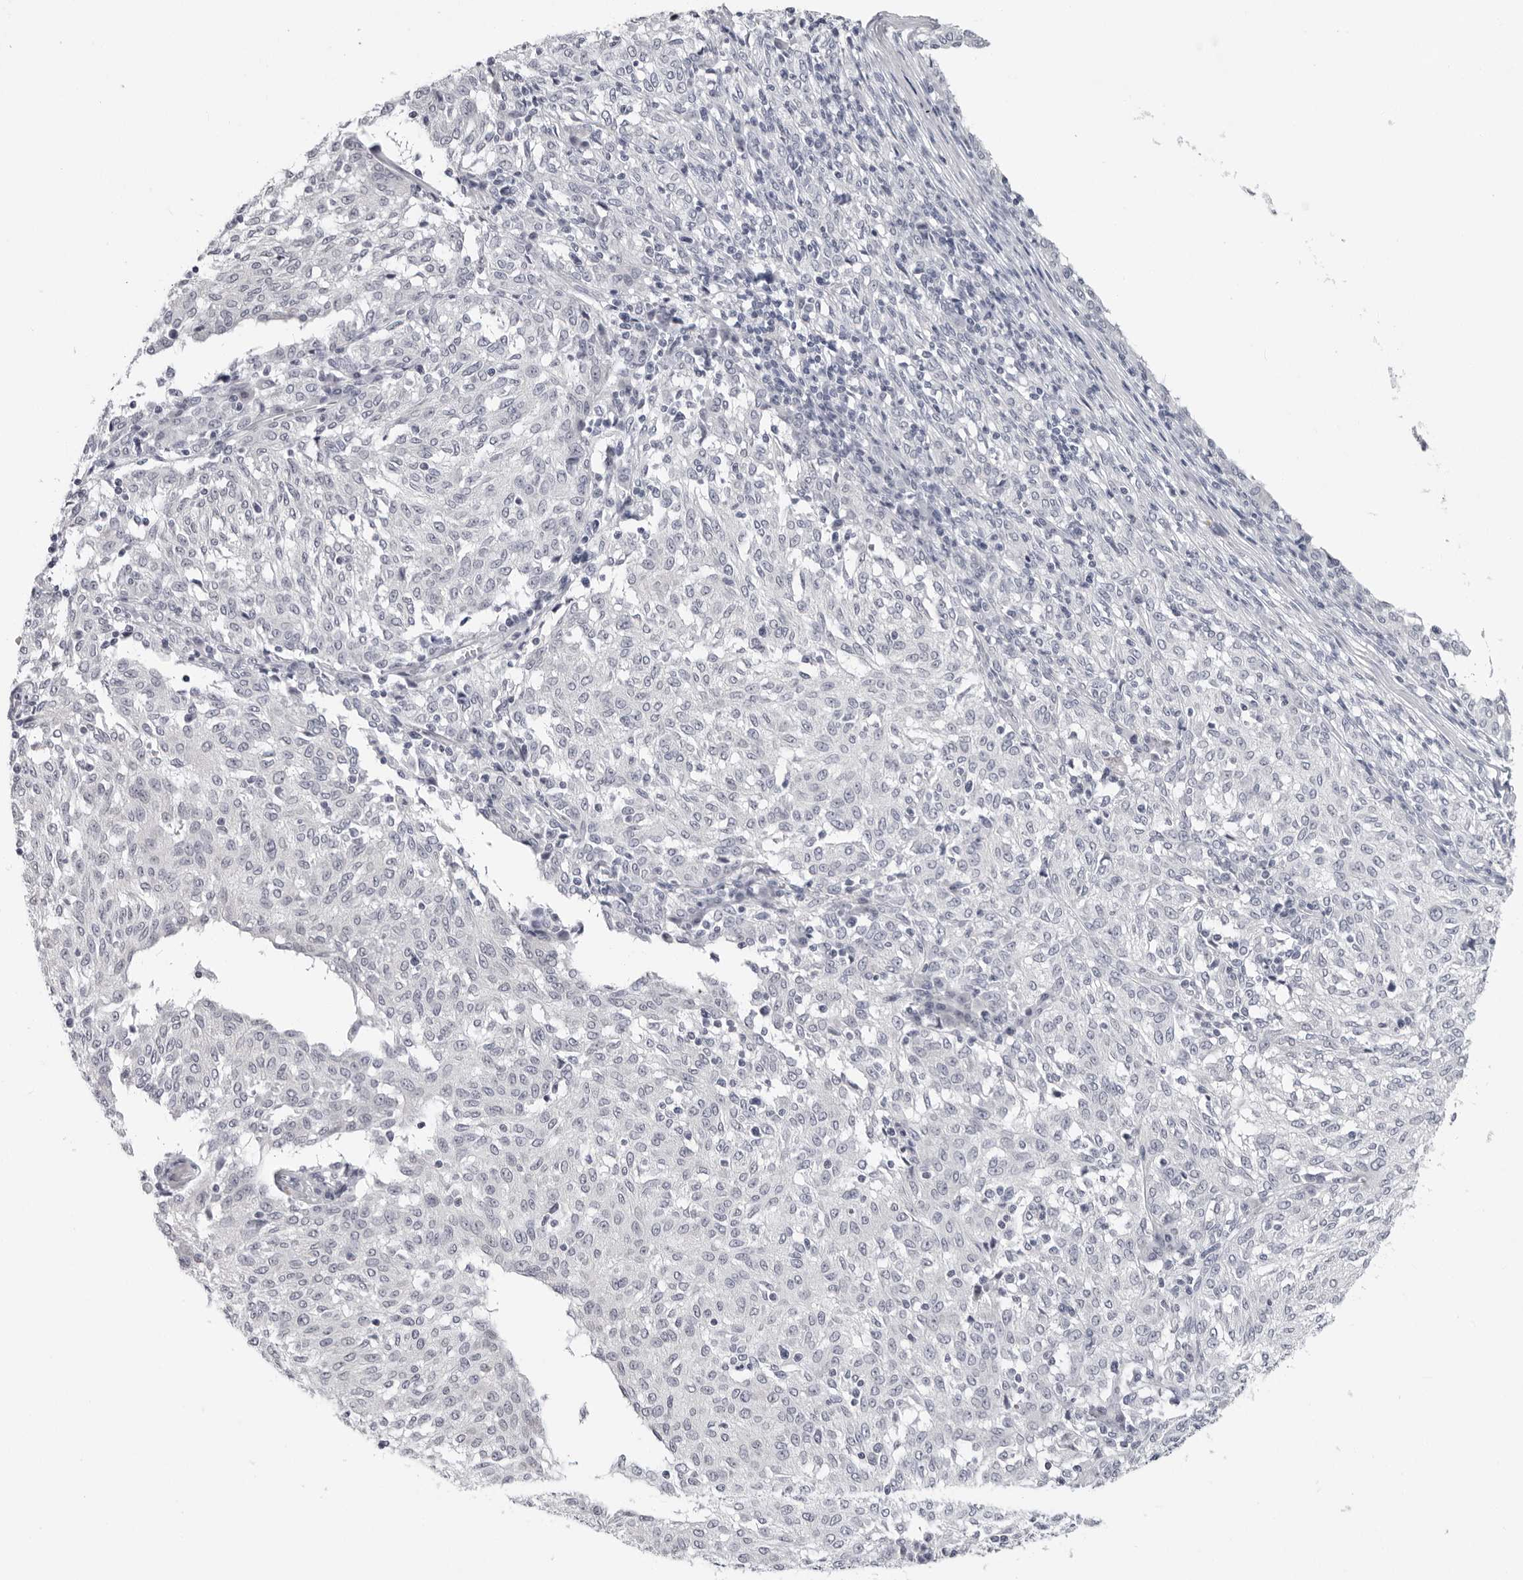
{"staining": {"intensity": "negative", "quantity": "none", "location": "none"}, "tissue": "melanoma", "cell_type": "Tumor cells", "image_type": "cancer", "snomed": [{"axis": "morphology", "description": "Malignant melanoma, NOS"}, {"axis": "topography", "description": "Skin"}], "caption": "Tumor cells are negative for protein expression in human melanoma.", "gene": "CCDC28B", "patient": {"sex": "female", "age": 72}}